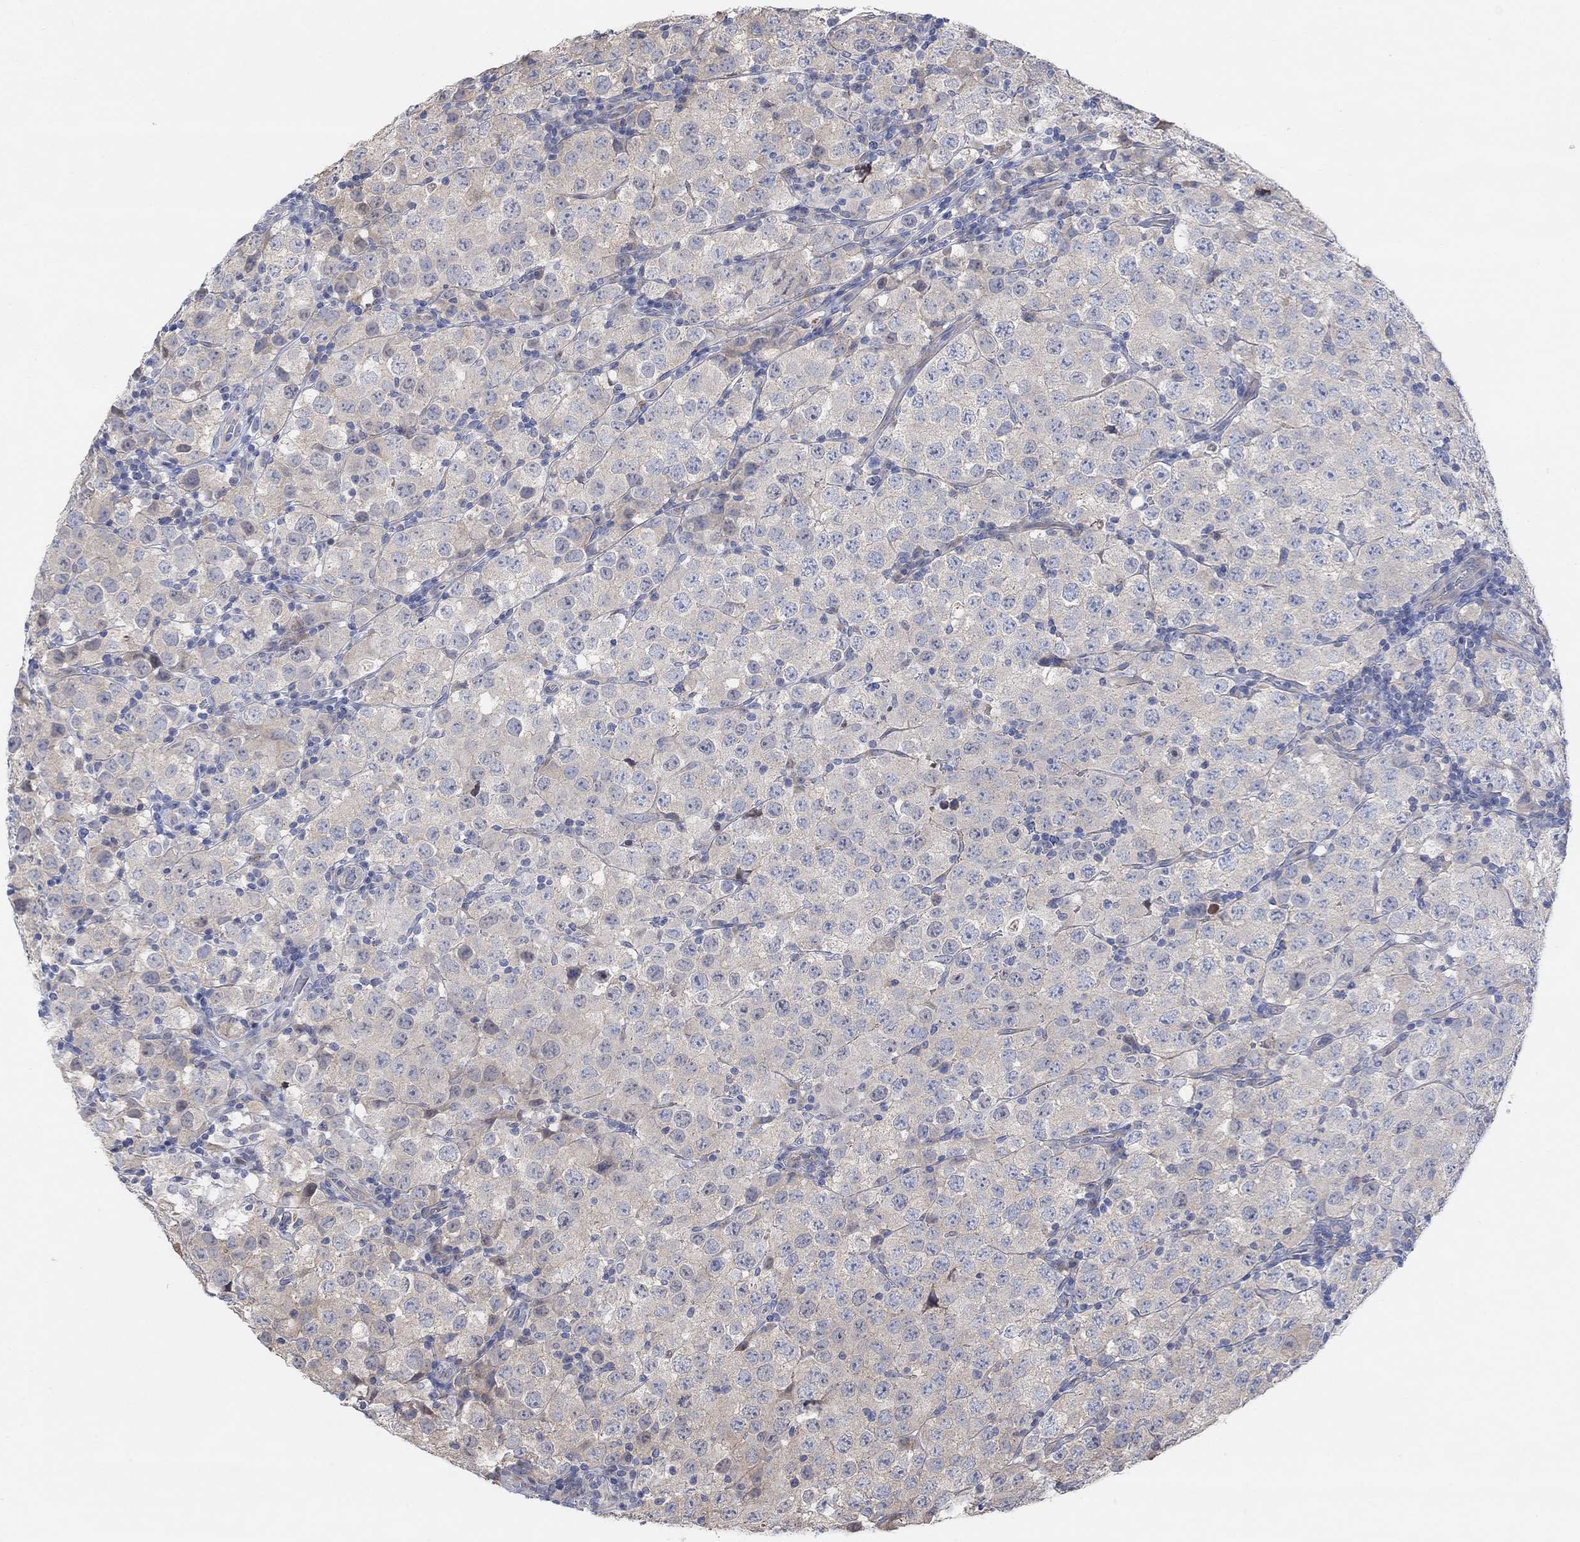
{"staining": {"intensity": "weak", "quantity": "<25%", "location": "cytoplasmic/membranous"}, "tissue": "testis cancer", "cell_type": "Tumor cells", "image_type": "cancer", "snomed": [{"axis": "morphology", "description": "Seminoma, NOS"}, {"axis": "topography", "description": "Testis"}], "caption": "High magnification brightfield microscopy of testis seminoma stained with DAB (3,3'-diaminobenzidine) (brown) and counterstained with hematoxylin (blue): tumor cells show no significant expression. (DAB (3,3'-diaminobenzidine) immunohistochemistry (IHC) with hematoxylin counter stain).", "gene": "CNTF", "patient": {"sex": "male", "age": 34}}